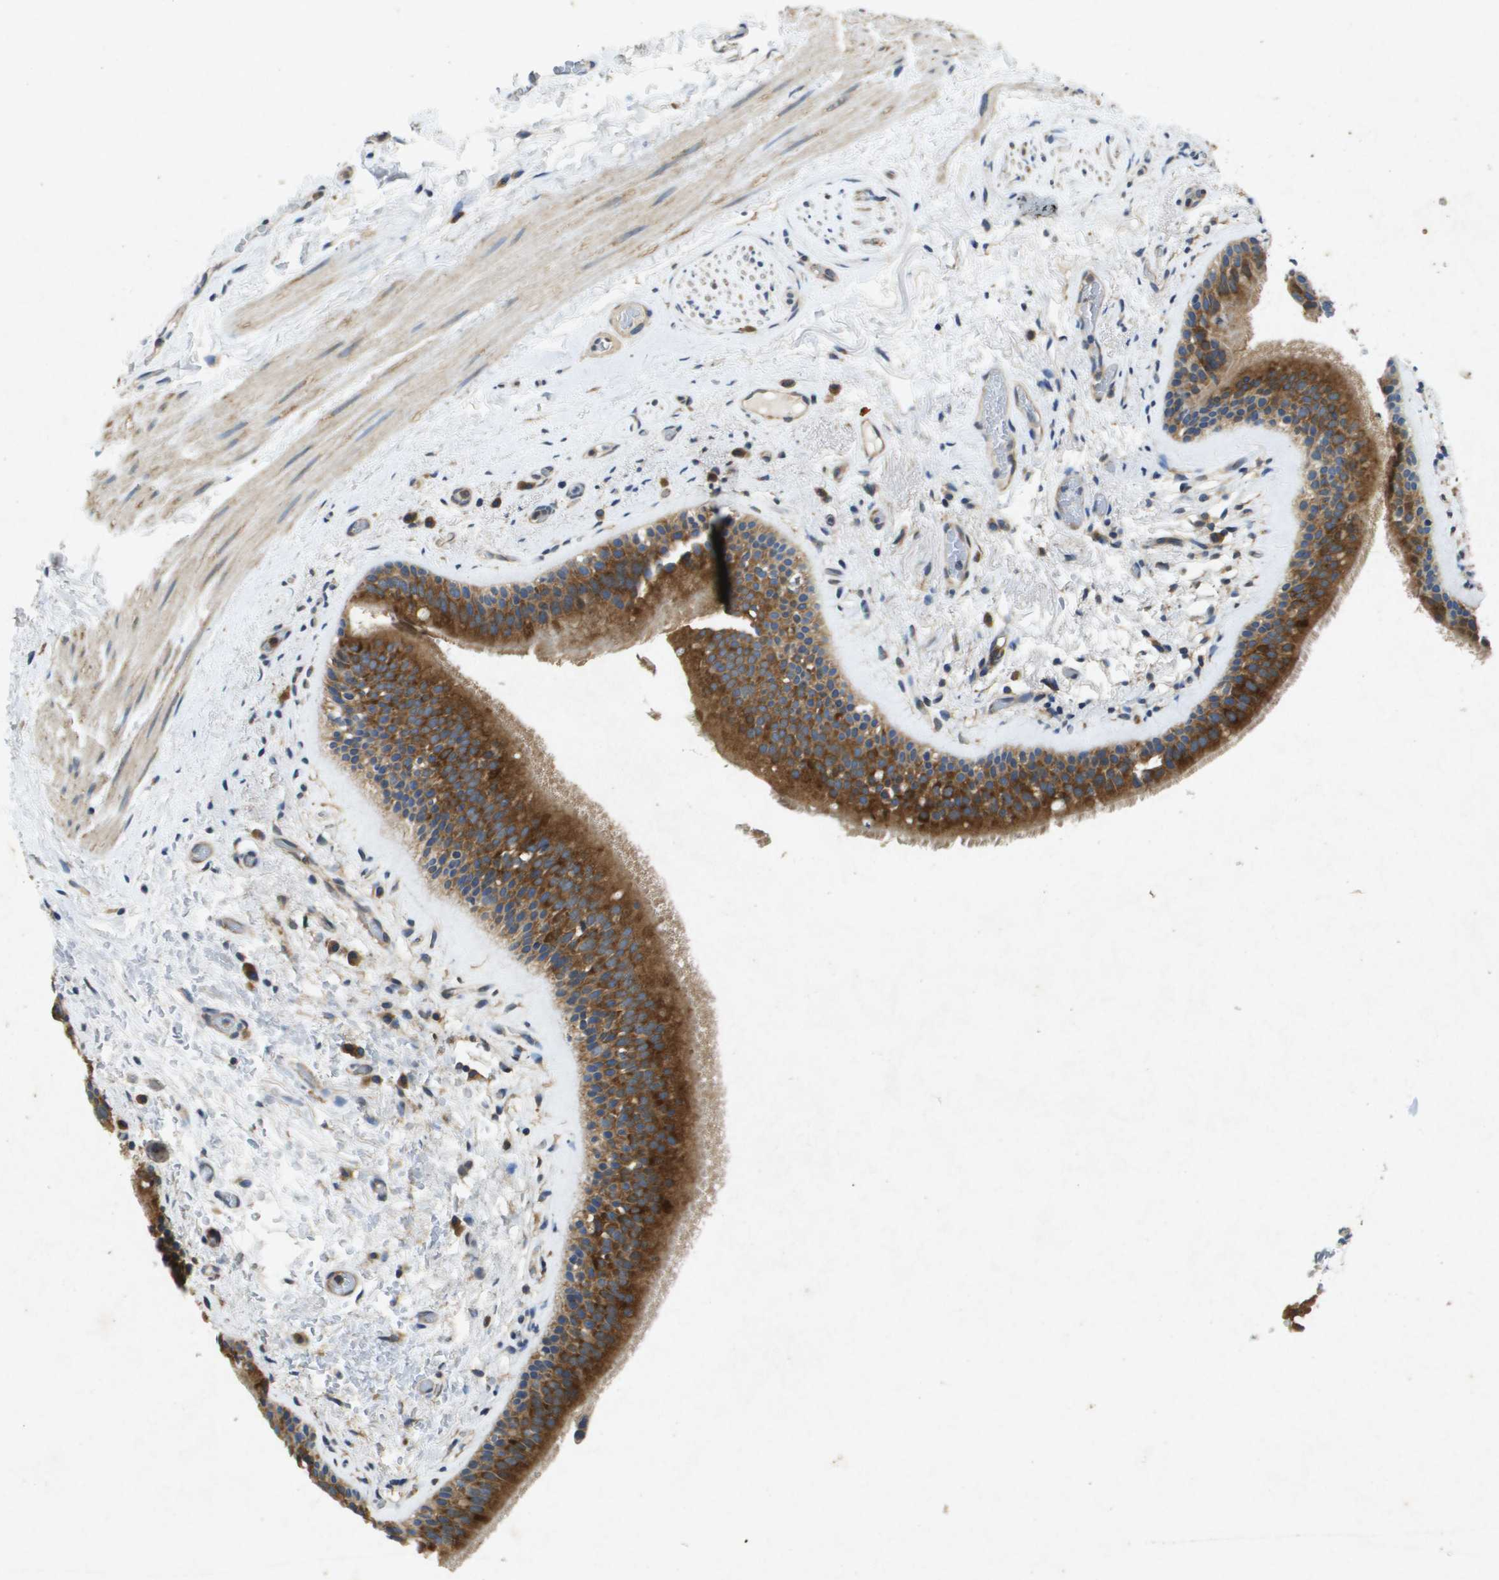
{"staining": {"intensity": "moderate", "quantity": ">75%", "location": "cytoplasmic/membranous"}, "tissue": "bronchus", "cell_type": "Respiratory epithelial cells", "image_type": "normal", "snomed": [{"axis": "morphology", "description": "Normal tissue, NOS"}, {"axis": "topography", "description": "Cartilage tissue"}], "caption": "Immunohistochemistry image of benign human bronchus stained for a protein (brown), which displays medium levels of moderate cytoplasmic/membranous positivity in approximately >75% of respiratory epithelial cells.", "gene": "PTPRT", "patient": {"sex": "female", "age": 63}}